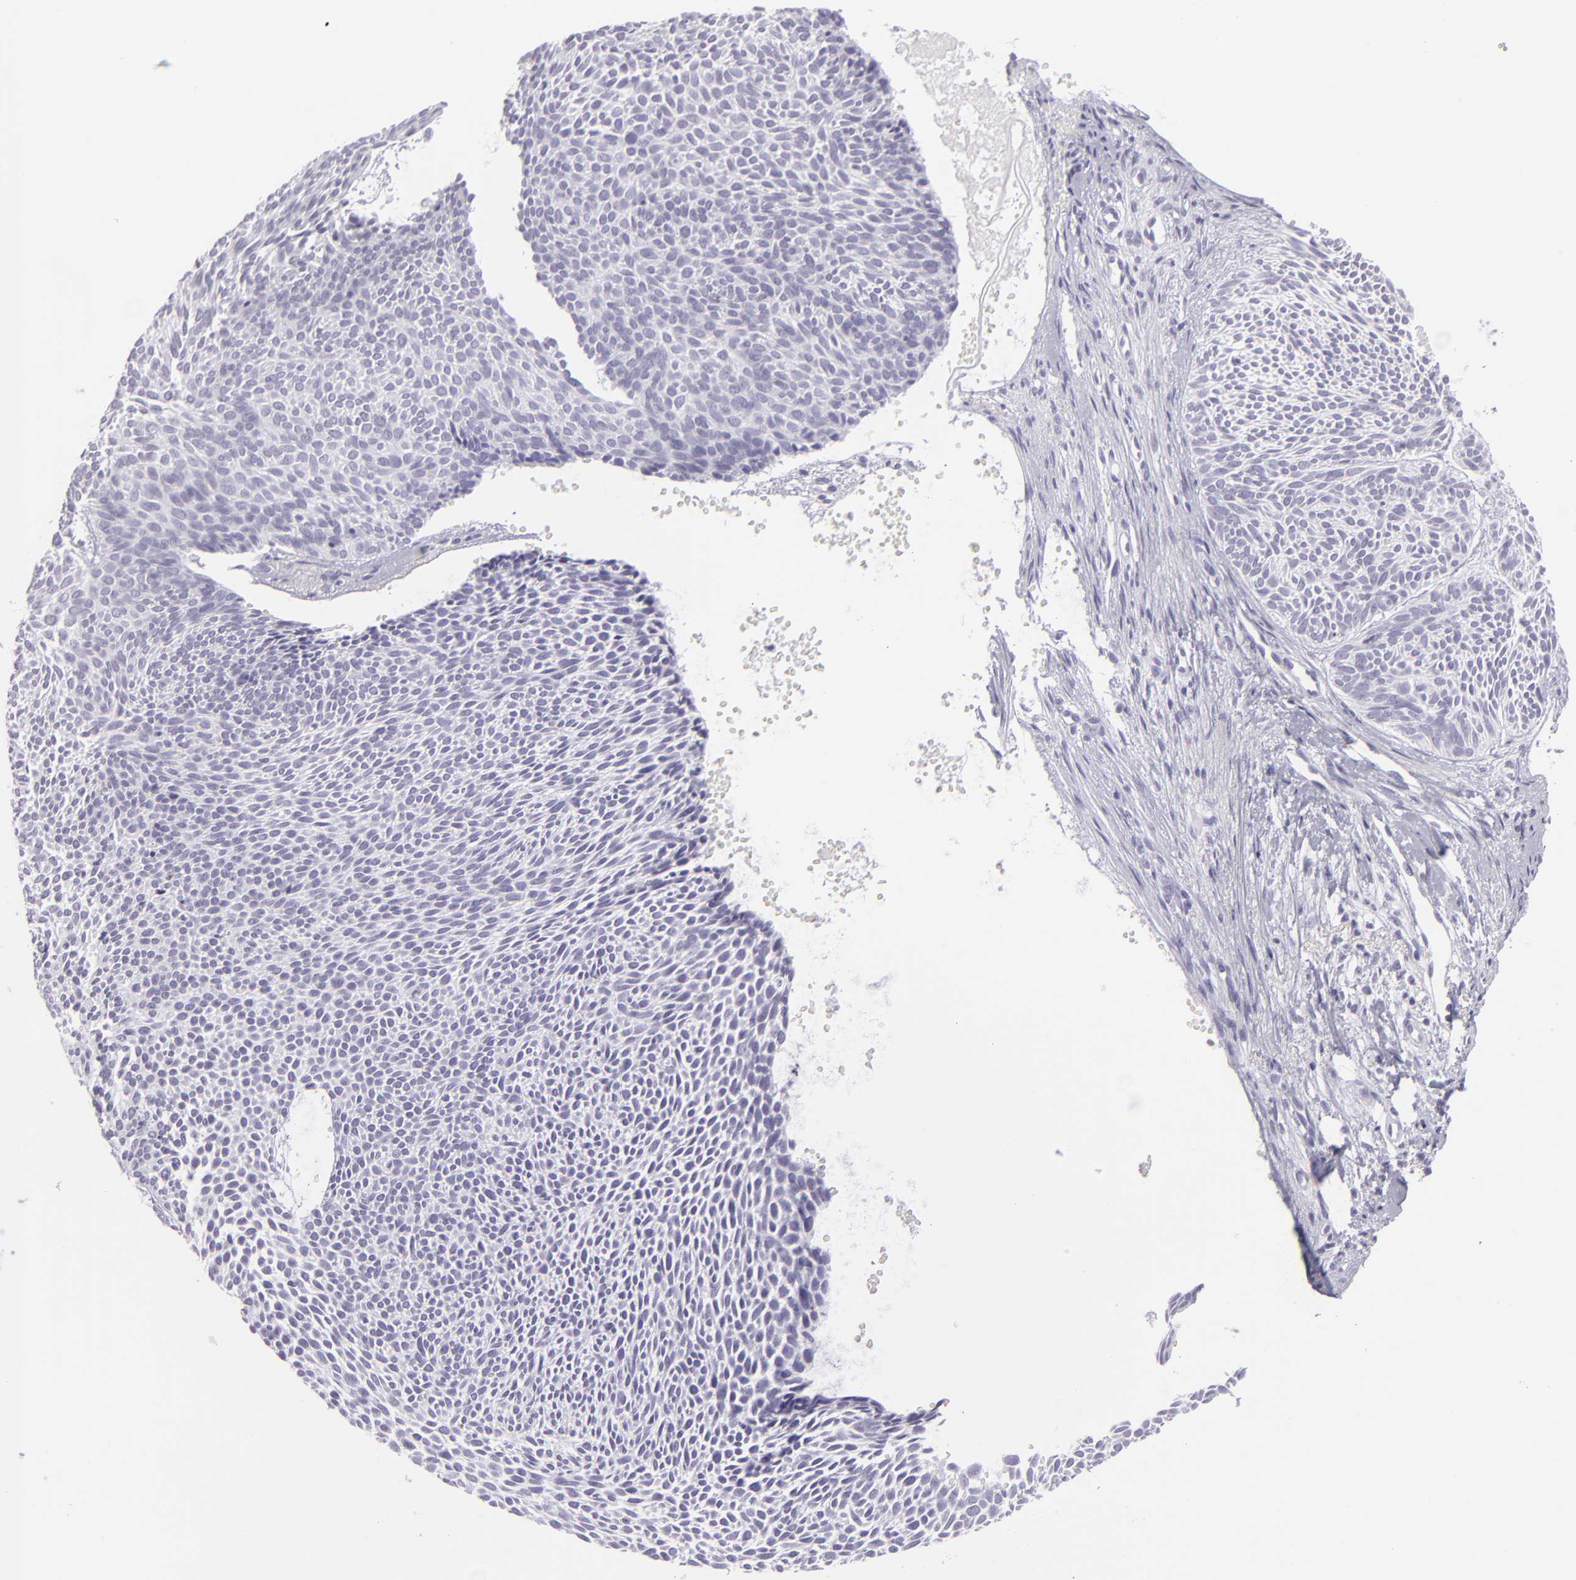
{"staining": {"intensity": "negative", "quantity": "none", "location": "none"}, "tissue": "skin cancer", "cell_type": "Tumor cells", "image_type": "cancer", "snomed": [{"axis": "morphology", "description": "Basal cell carcinoma"}, {"axis": "topography", "description": "Skin"}], "caption": "Skin cancer was stained to show a protein in brown. There is no significant positivity in tumor cells.", "gene": "MUC6", "patient": {"sex": "male", "age": 84}}